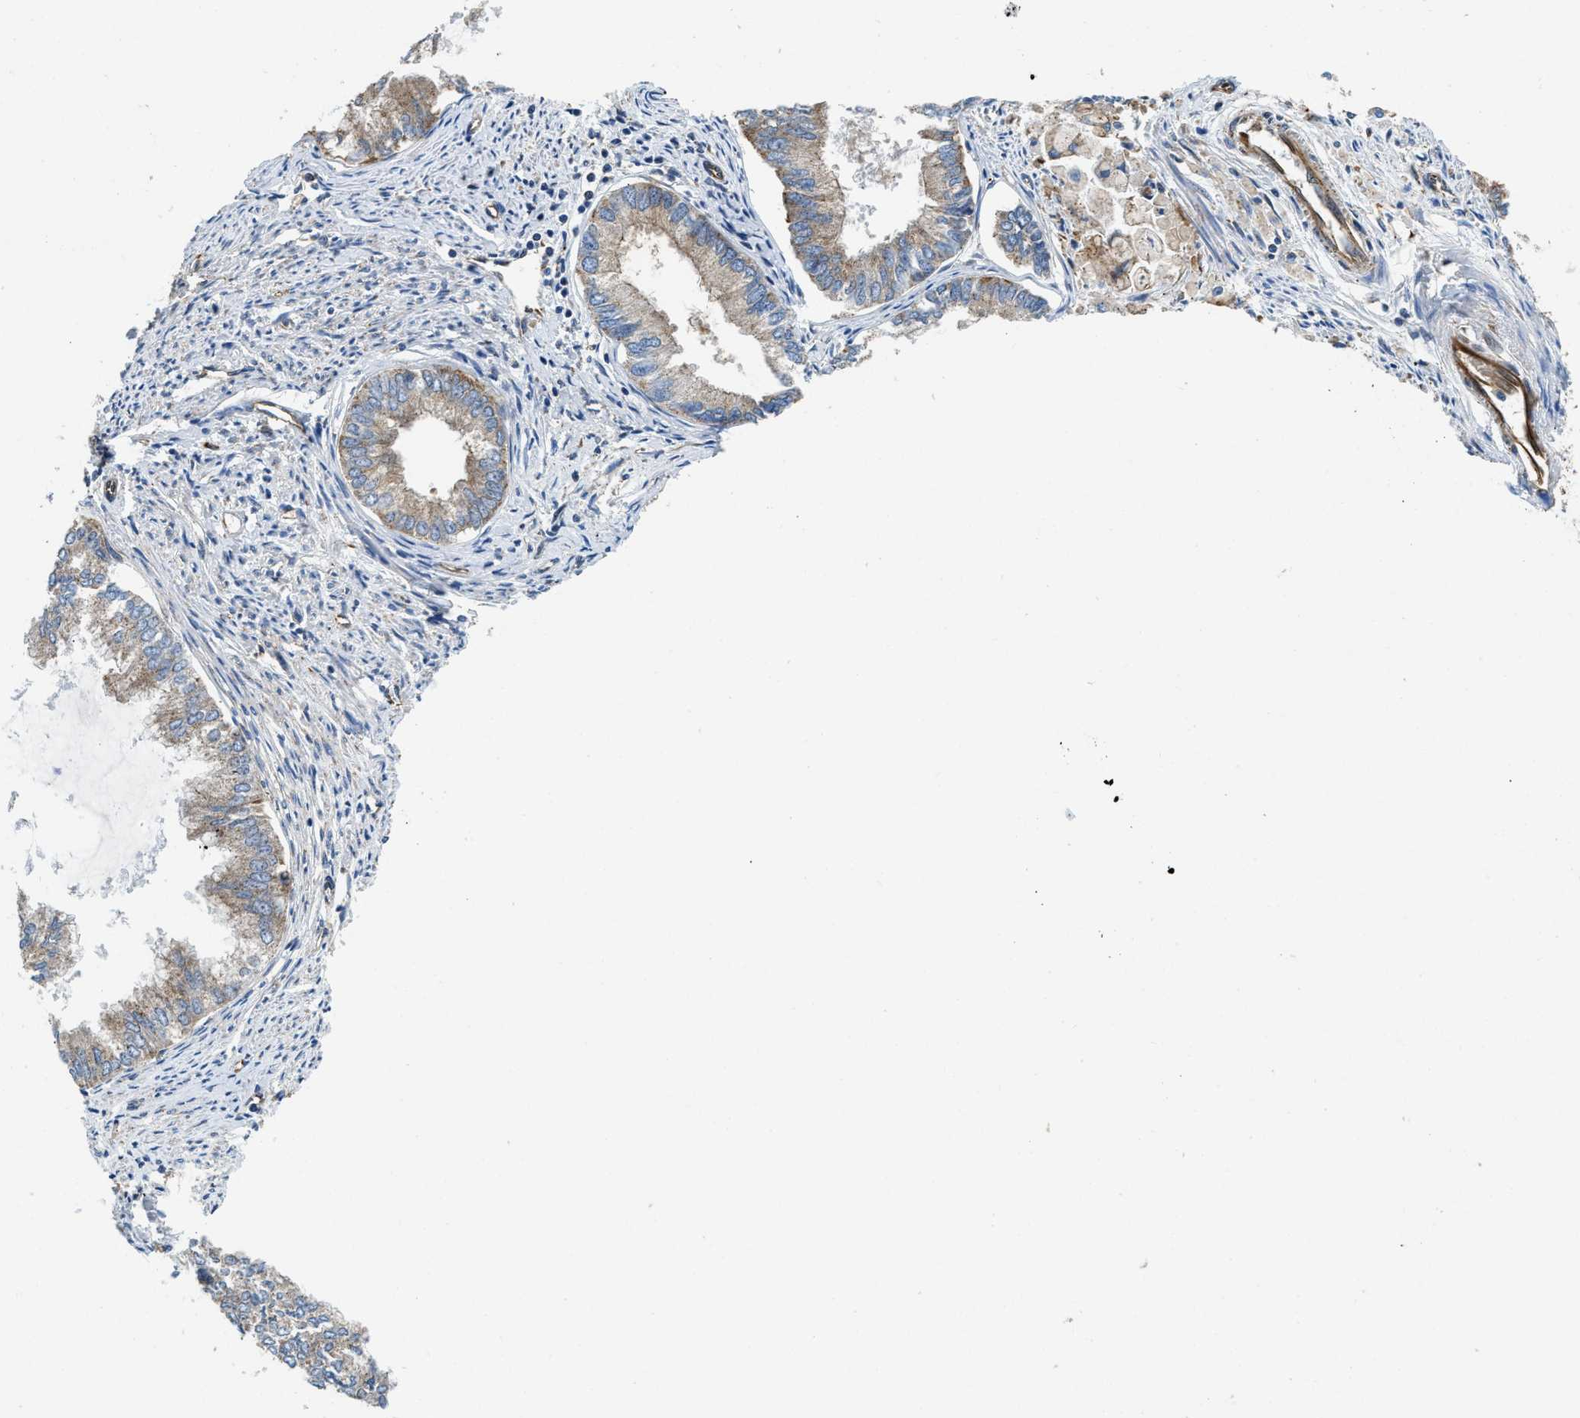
{"staining": {"intensity": "weak", "quantity": "25%-75%", "location": "cytoplasmic/membranous"}, "tissue": "endometrial cancer", "cell_type": "Tumor cells", "image_type": "cancer", "snomed": [{"axis": "morphology", "description": "Adenocarcinoma, NOS"}, {"axis": "topography", "description": "Endometrium"}], "caption": "Immunohistochemical staining of endometrial cancer exhibits low levels of weak cytoplasmic/membranous expression in about 25%-75% of tumor cells.", "gene": "HSD17B12", "patient": {"sex": "female", "age": 86}}